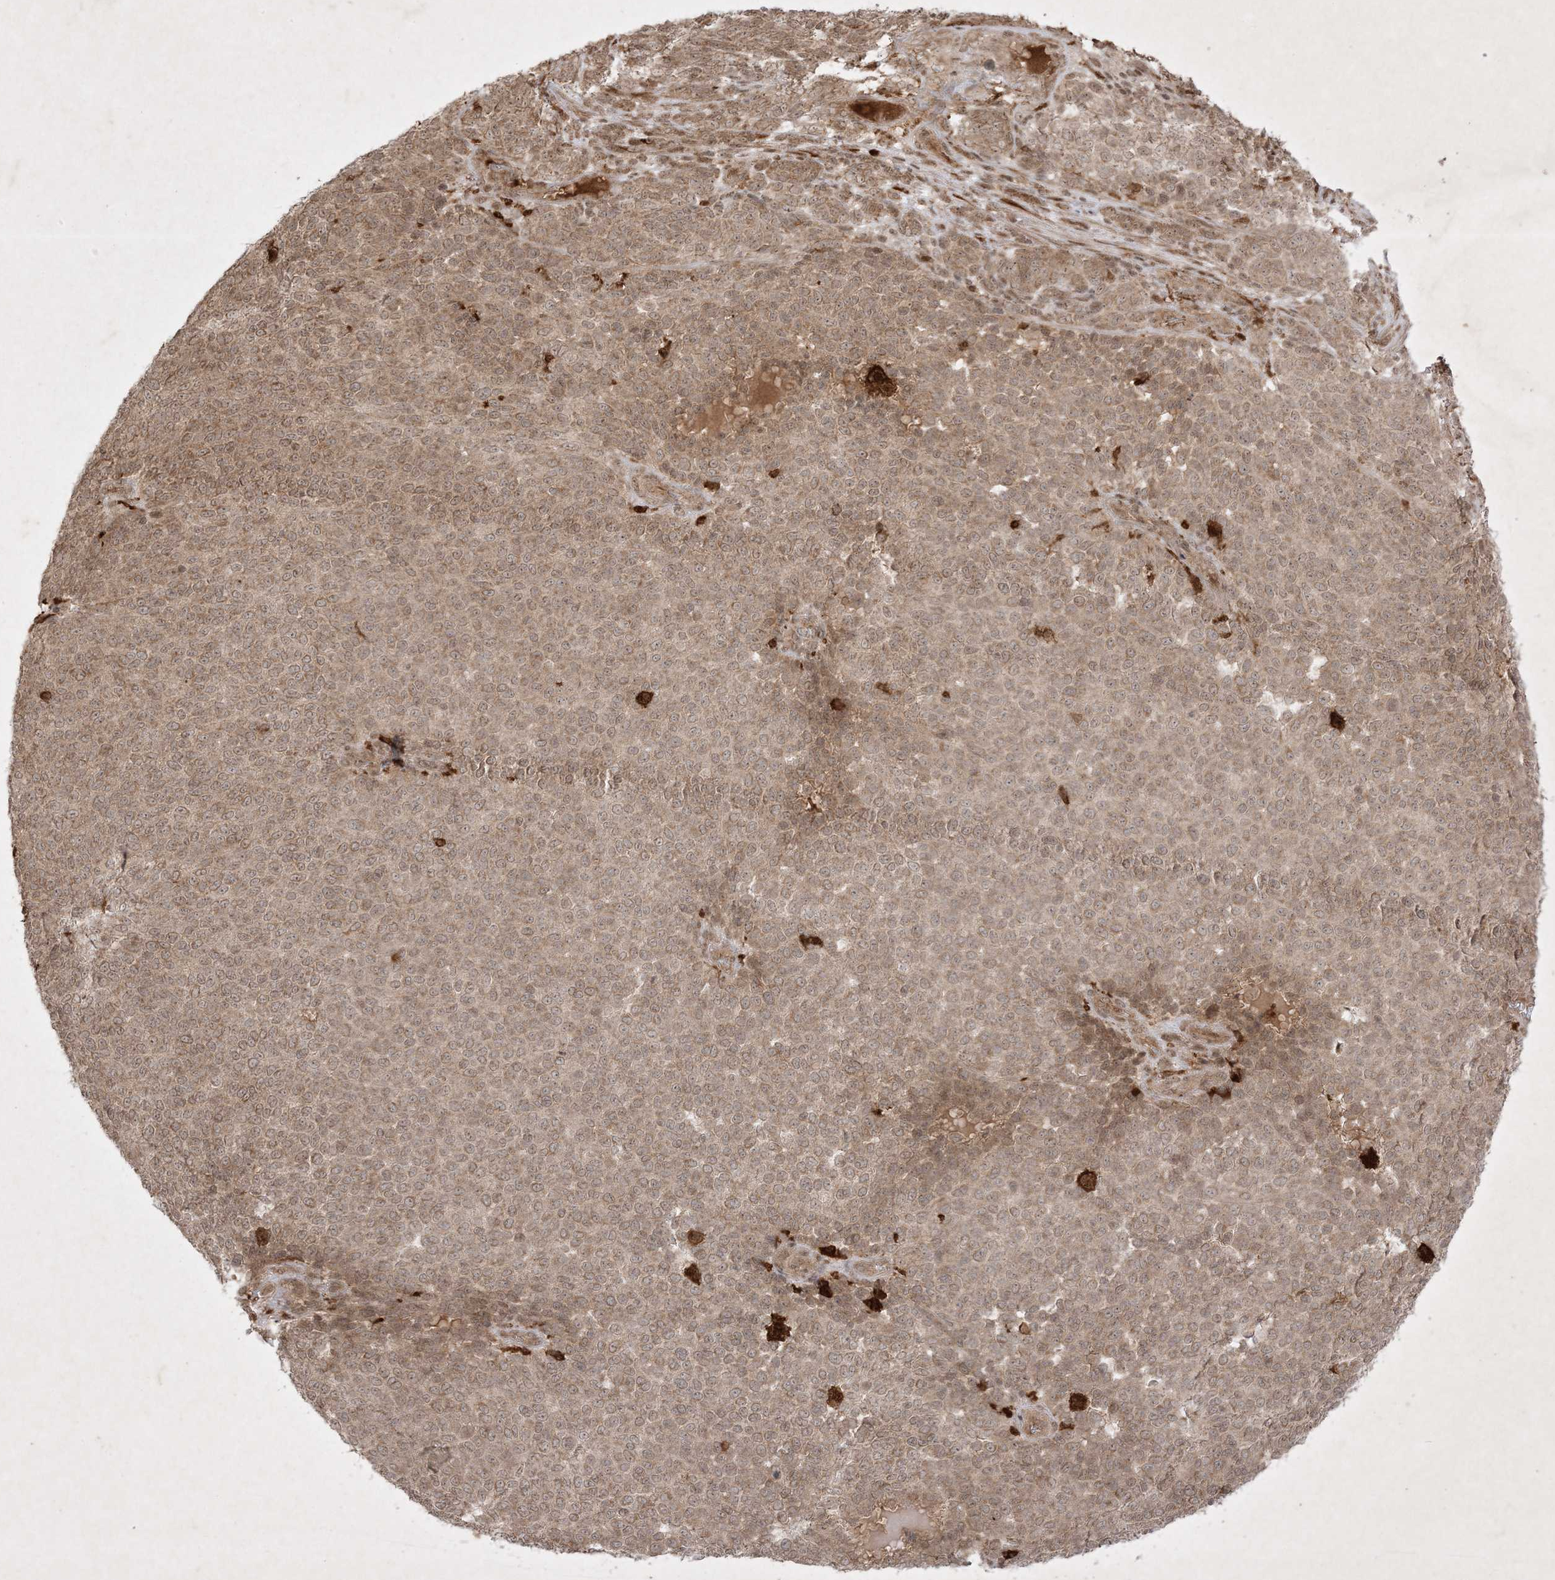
{"staining": {"intensity": "weak", "quantity": ">75%", "location": "cytoplasmic/membranous,nuclear"}, "tissue": "melanoma", "cell_type": "Tumor cells", "image_type": "cancer", "snomed": [{"axis": "morphology", "description": "Malignant melanoma, NOS"}, {"axis": "topography", "description": "Skin"}], "caption": "Protein staining by IHC displays weak cytoplasmic/membranous and nuclear expression in about >75% of tumor cells in melanoma.", "gene": "PTK6", "patient": {"sex": "male", "age": 49}}